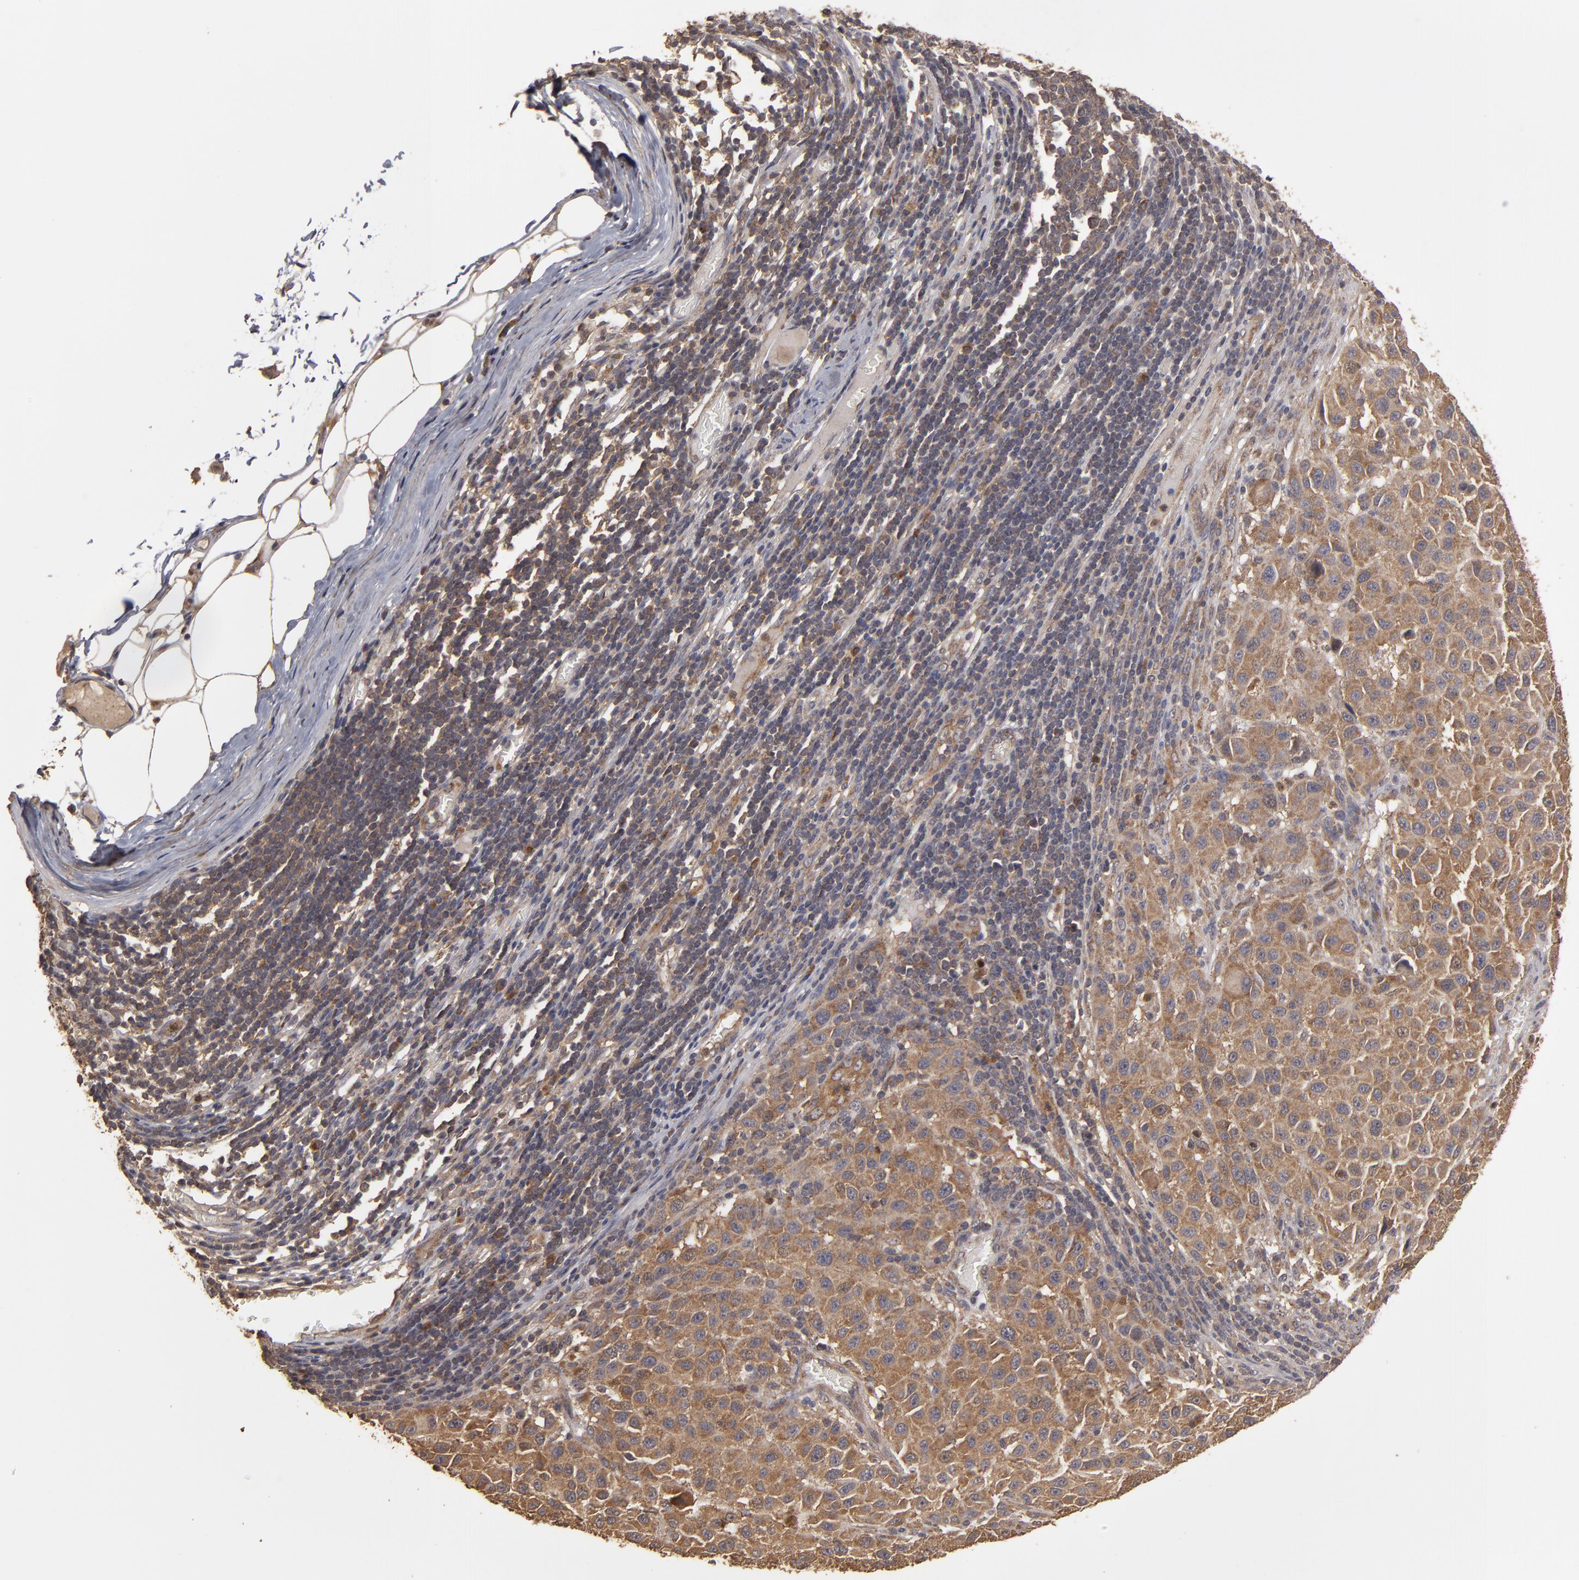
{"staining": {"intensity": "moderate", "quantity": ">75%", "location": "cytoplasmic/membranous"}, "tissue": "melanoma", "cell_type": "Tumor cells", "image_type": "cancer", "snomed": [{"axis": "morphology", "description": "Malignant melanoma, Metastatic site"}, {"axis": "topography", "description": "Lymph node"}], "caption": "Tumor cells show medium levels of moderate cytoplasmic/membranous staining in about >75% of cells in malignant melanoma (metastatic site).", "gene": "MMP2", "patient": {"sex": "male", "age": 61}}